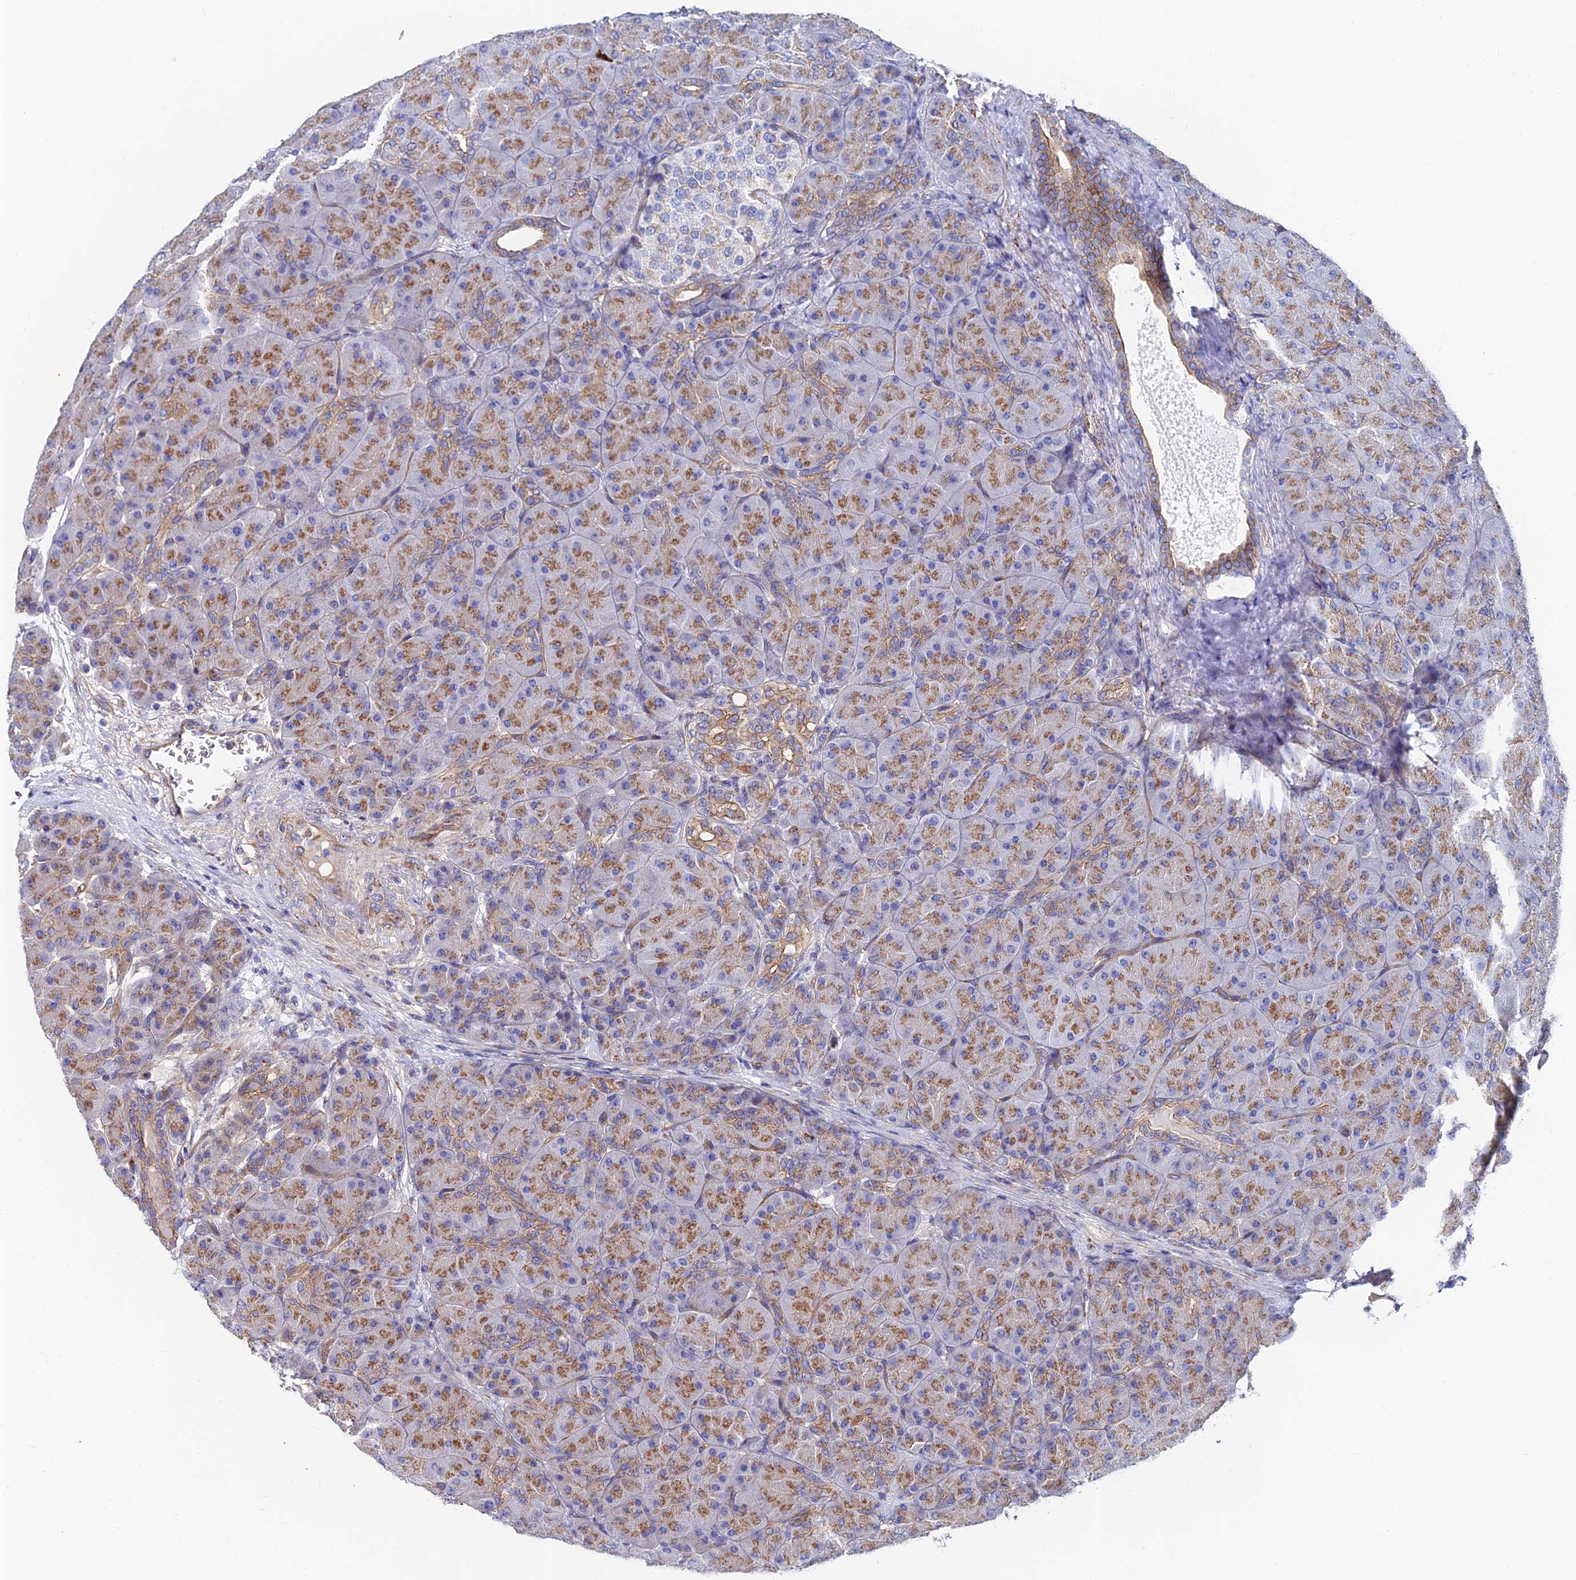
{"staining": {"intensity": "moderate", "quantity": ">75%", "location": "cytoplasmic/membranous"}, "tissue": "pancreas", "cell_type": "Exocrine glandular cells", "image_type": "normal", "snomed": [{"axis": "morphology", "description": "Normal tissue, NOS"}, {"axis": "topography", "description": "Pancreas"}], "caption": "The micrograph exhibits staining of normal pancreas, revealing moderate cytoplasmic/membranous protein expression (brown color) within exocrine glandular cells. The staining was performed using DAB, with brown indicating positive protein expression. Nuclei are stained blue with hematoxylin.", "gene": "ADGRF3", "patient": {"sex": "male", "age": 66}}